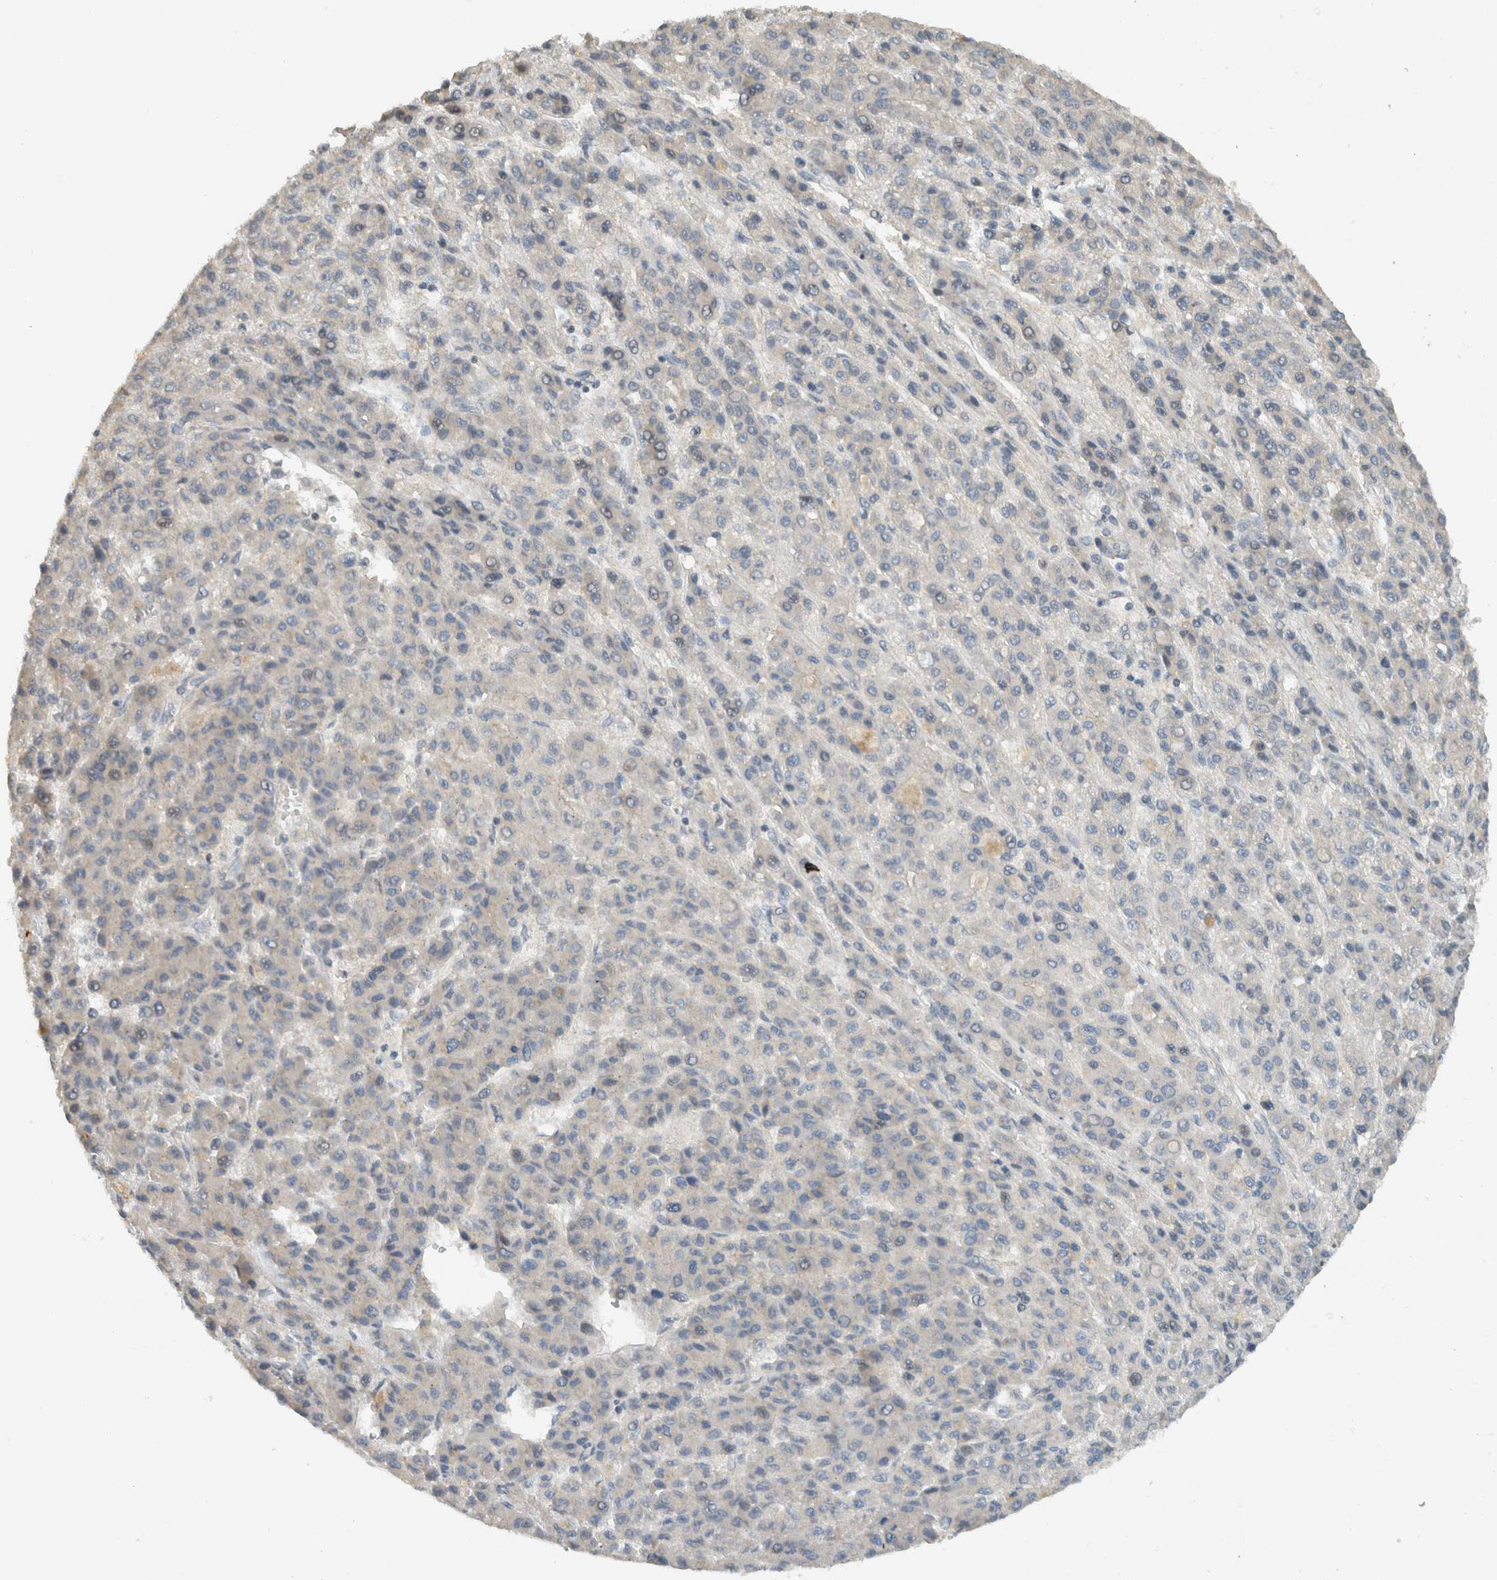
{"staining": {"intensity": "negative", "quantity": "none", "location": "none"}, "tissue": "liver cancer", "cell_type": "Tumor cells", "image_type": "cancer", "snomed": [{"axis": "morphology", "description": "Carcinoma, Hepatocellular, NOS"}, {"axis": "topography", "description": "Liver"}], "caption": "This is an immunohistochemistry micrograph of human liver hepatocellular carcinoma. There is no staining in tumor cells.", "gene": "ERCC6L2", "patient": {"sex": "male", "age": 70}}